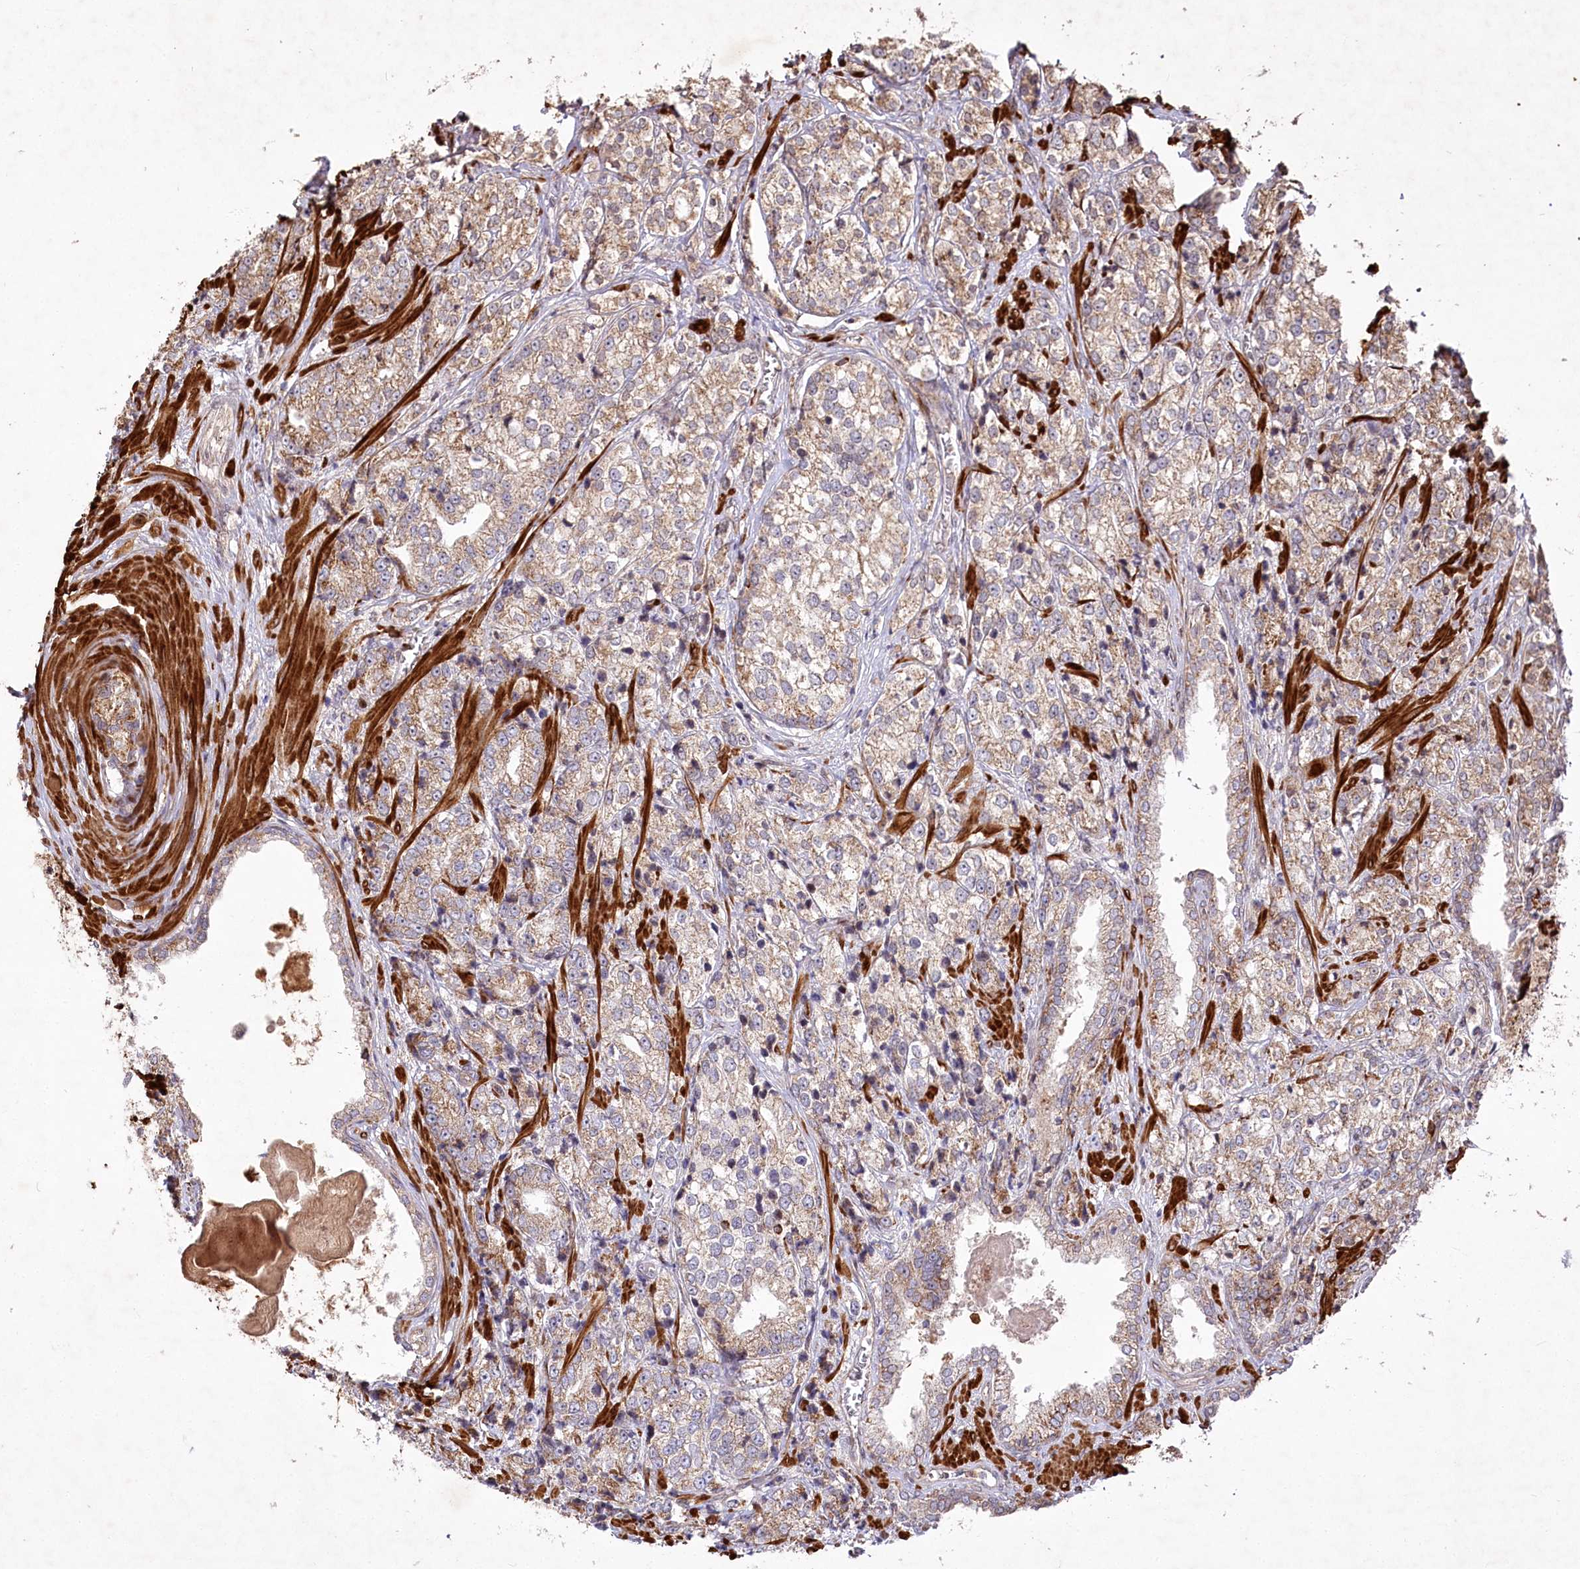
{"staining": {"intensity": "weak", "quantity": "<25%", "location": "cytoplasmic/membranous"}, "tissue": "prostate cancer", "cell_type": "Tumor cells", "image_type": "cancer", "snomed": [{"axis": "morphology", "description": "Adenocarcinoma, High grade"}, {"axis": "topography", "description": "Prostate"}], "caption": "Human prostate cancer (adenocarcinoma (high-grade)) stained for a protein using IHC demonstrates no positivity in tumor cells.", "gene": "PSTK", "patient": {"sex": "male", "age": 69}}